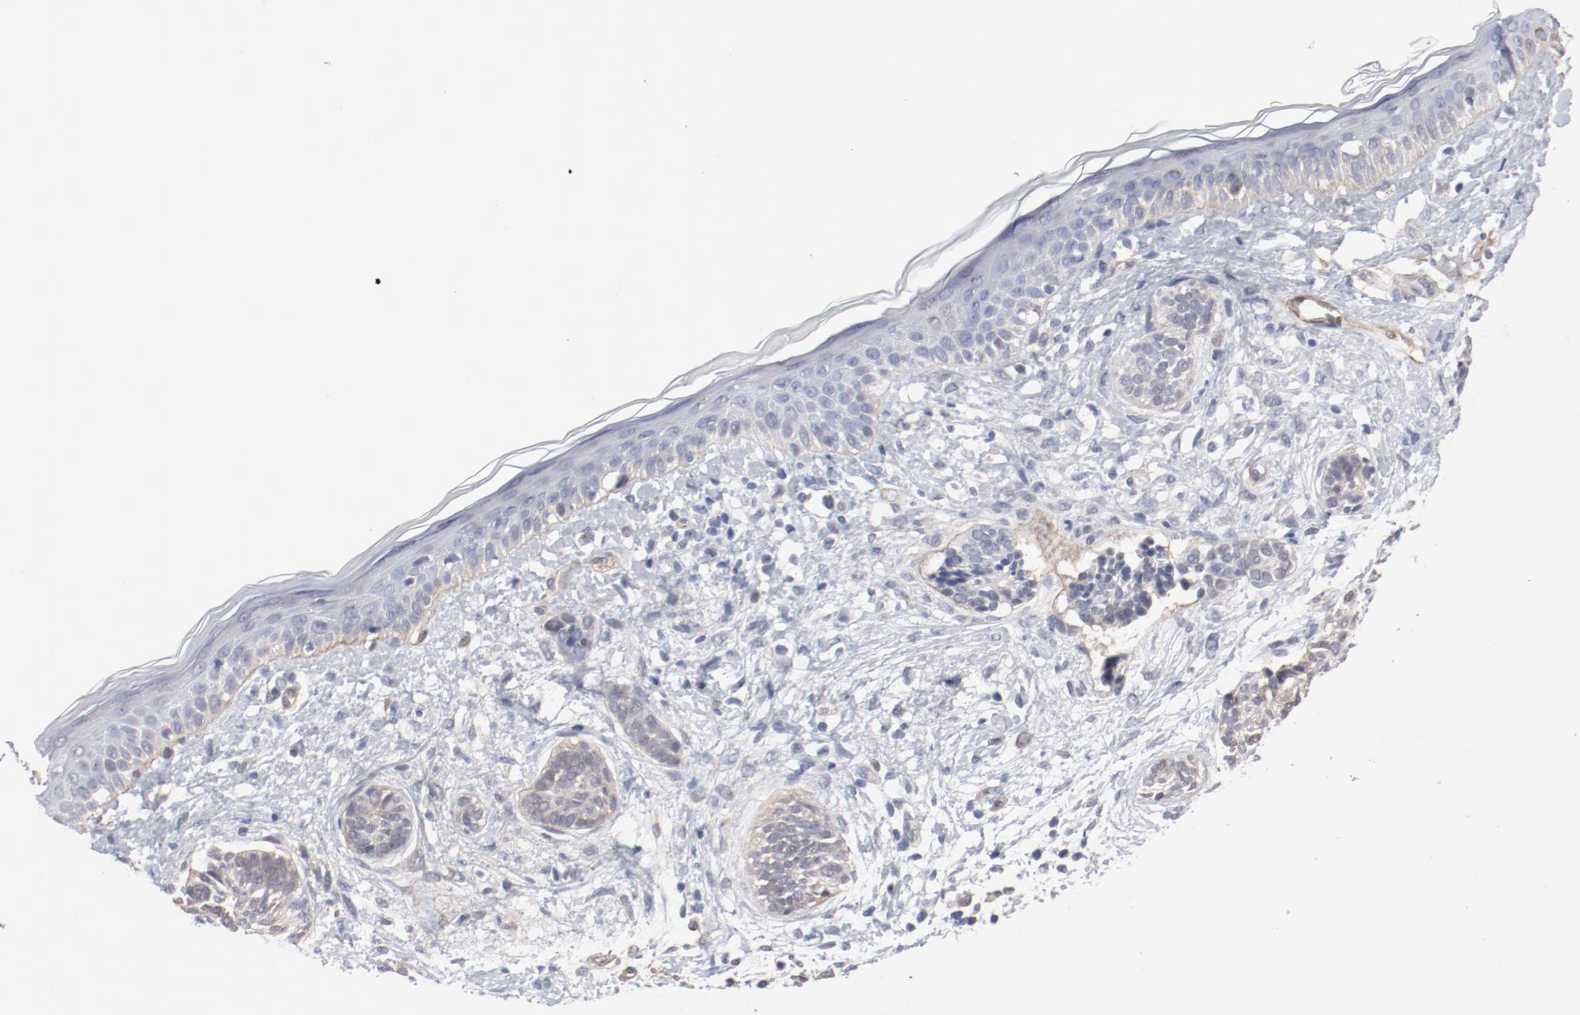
{"staining": {"intensity": "negative", "quantity": "none", "location": "none"}, "tissue": "skin cancer", "cell_type": "Tumor cells", "image_type": "cancer", "snomed": [{"axis": "morphology", "description": "Normal tissue, NOS"}, {"axis": "morphology", "description": "Basal cell carcinoma"}, {"axis": "topography", "description": "Skin"}], "caption": "Skin cancer was stained to show a protein in brown. There is no significant expression in tumor cells.", "gene": "MAGED4", "patient": {"sex": "male", "age": 63}}